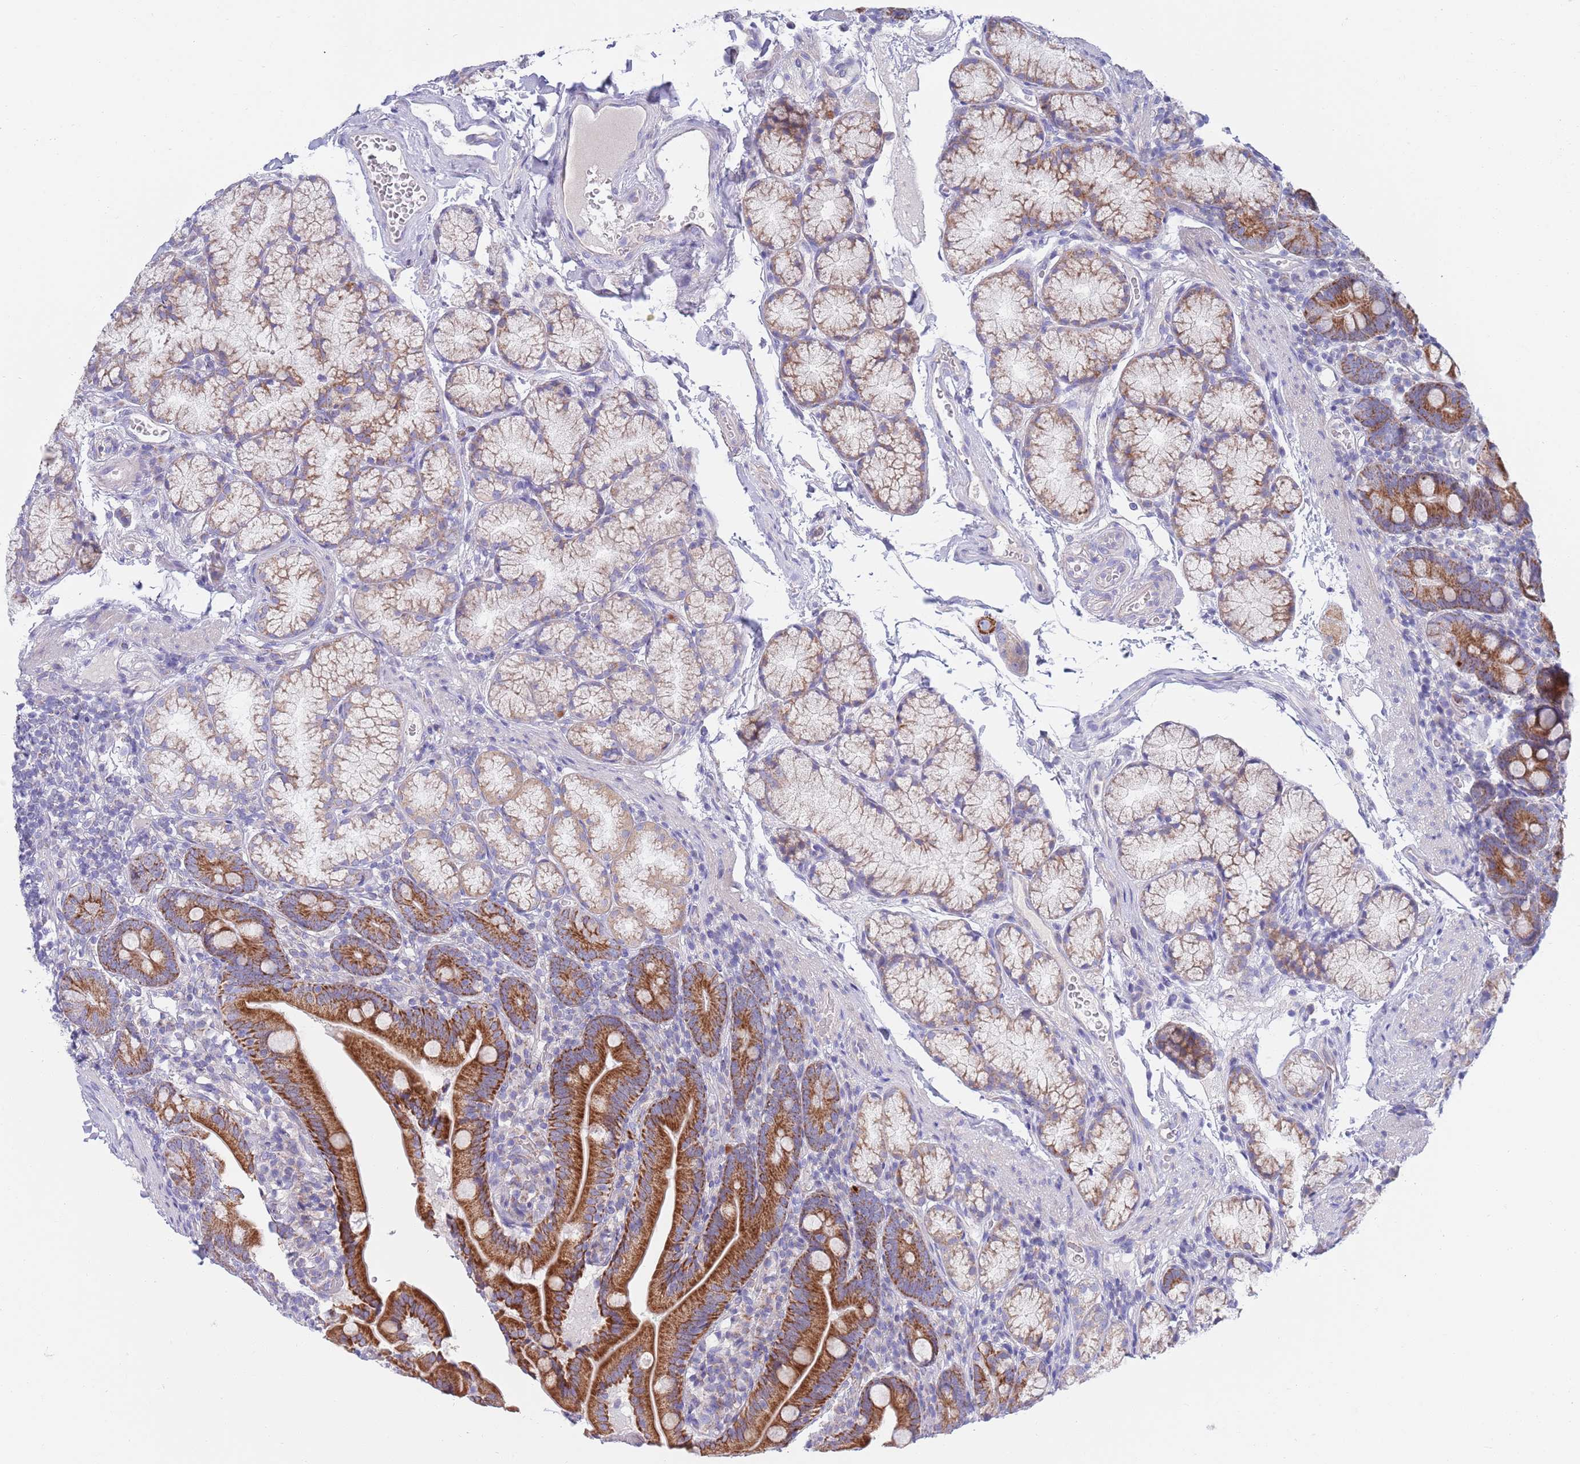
{"staining": {"intensity": "strong", "quantity": "25%-75%", "location": "cytoplasmic/membranous"}, "tissue": "duodenum", "cell_type": "Glandular cells", "image_type": "normal", "snomed": [{"axis": "morphology", "description": "Normal tissue, NOS"}, {"axis": "topography", "description": "Duodenum"}], "caption": "Protein analysis of unremarkable duodenum shows strong cytoplasmic/membranous positivity in approximately 25%-75% of glandular cells.", "gene": "EMC8", "patient": {"sex": "female", "age": 67}}